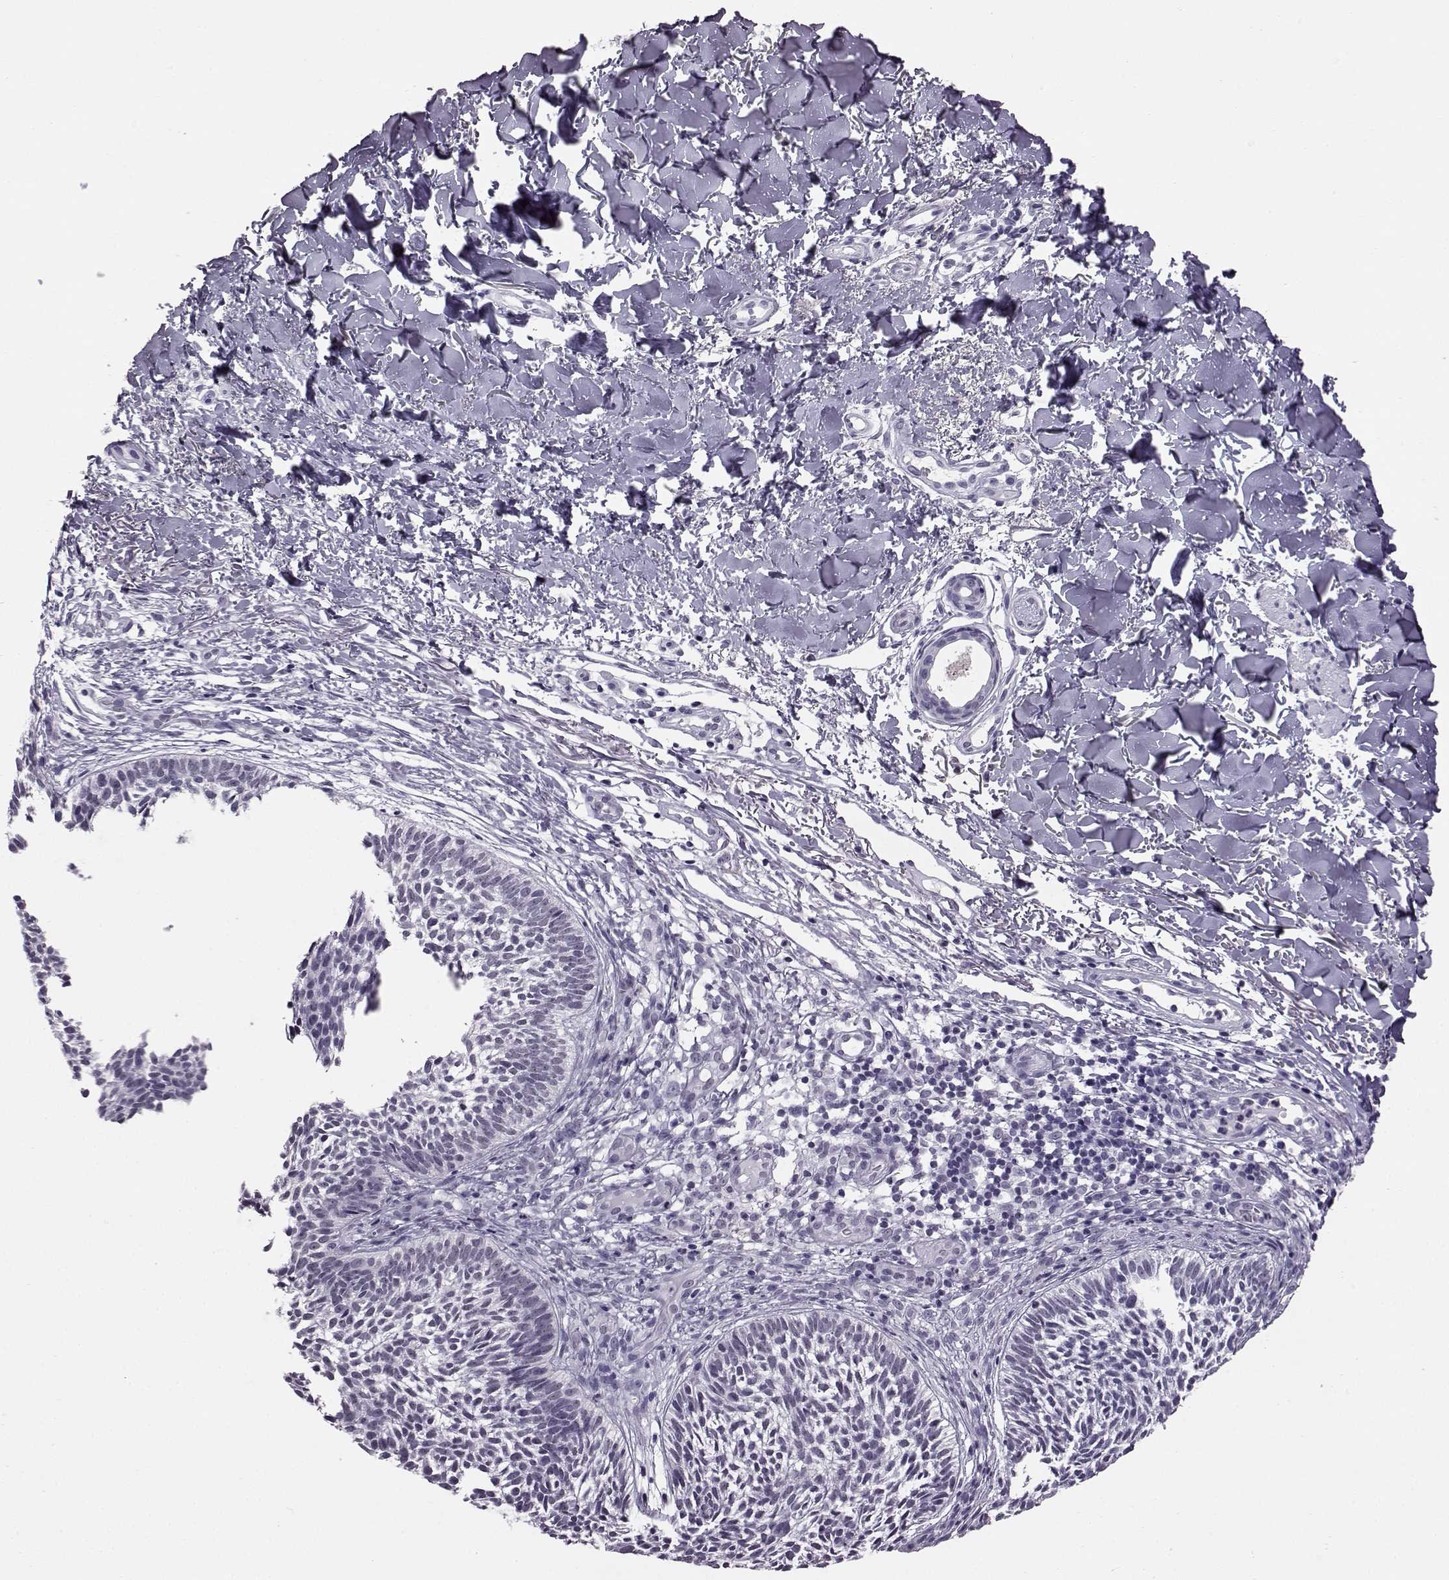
{"staining": {"intensity": "negative", "quantity": "none", "location": "none"}, "tissue": "skin cancer", "cell_type": "Tumor cells", "image_type": "cancer", "snomed": [{"axis": "morphology", "description": "Basal cell carcinoma"}, {"axis": "topography", "description": "Skin"}], "caption": "Tumor cells show no significant protein positivity in skin basal cell carcinoma. (DAB (3,3'-diaminobenzidine) immunohistochemistry (IHC) visualized using brightfield microscopy, high magnification).", "gene": "ADGRG2", "patient": {"sex": "male", "age": 78}}